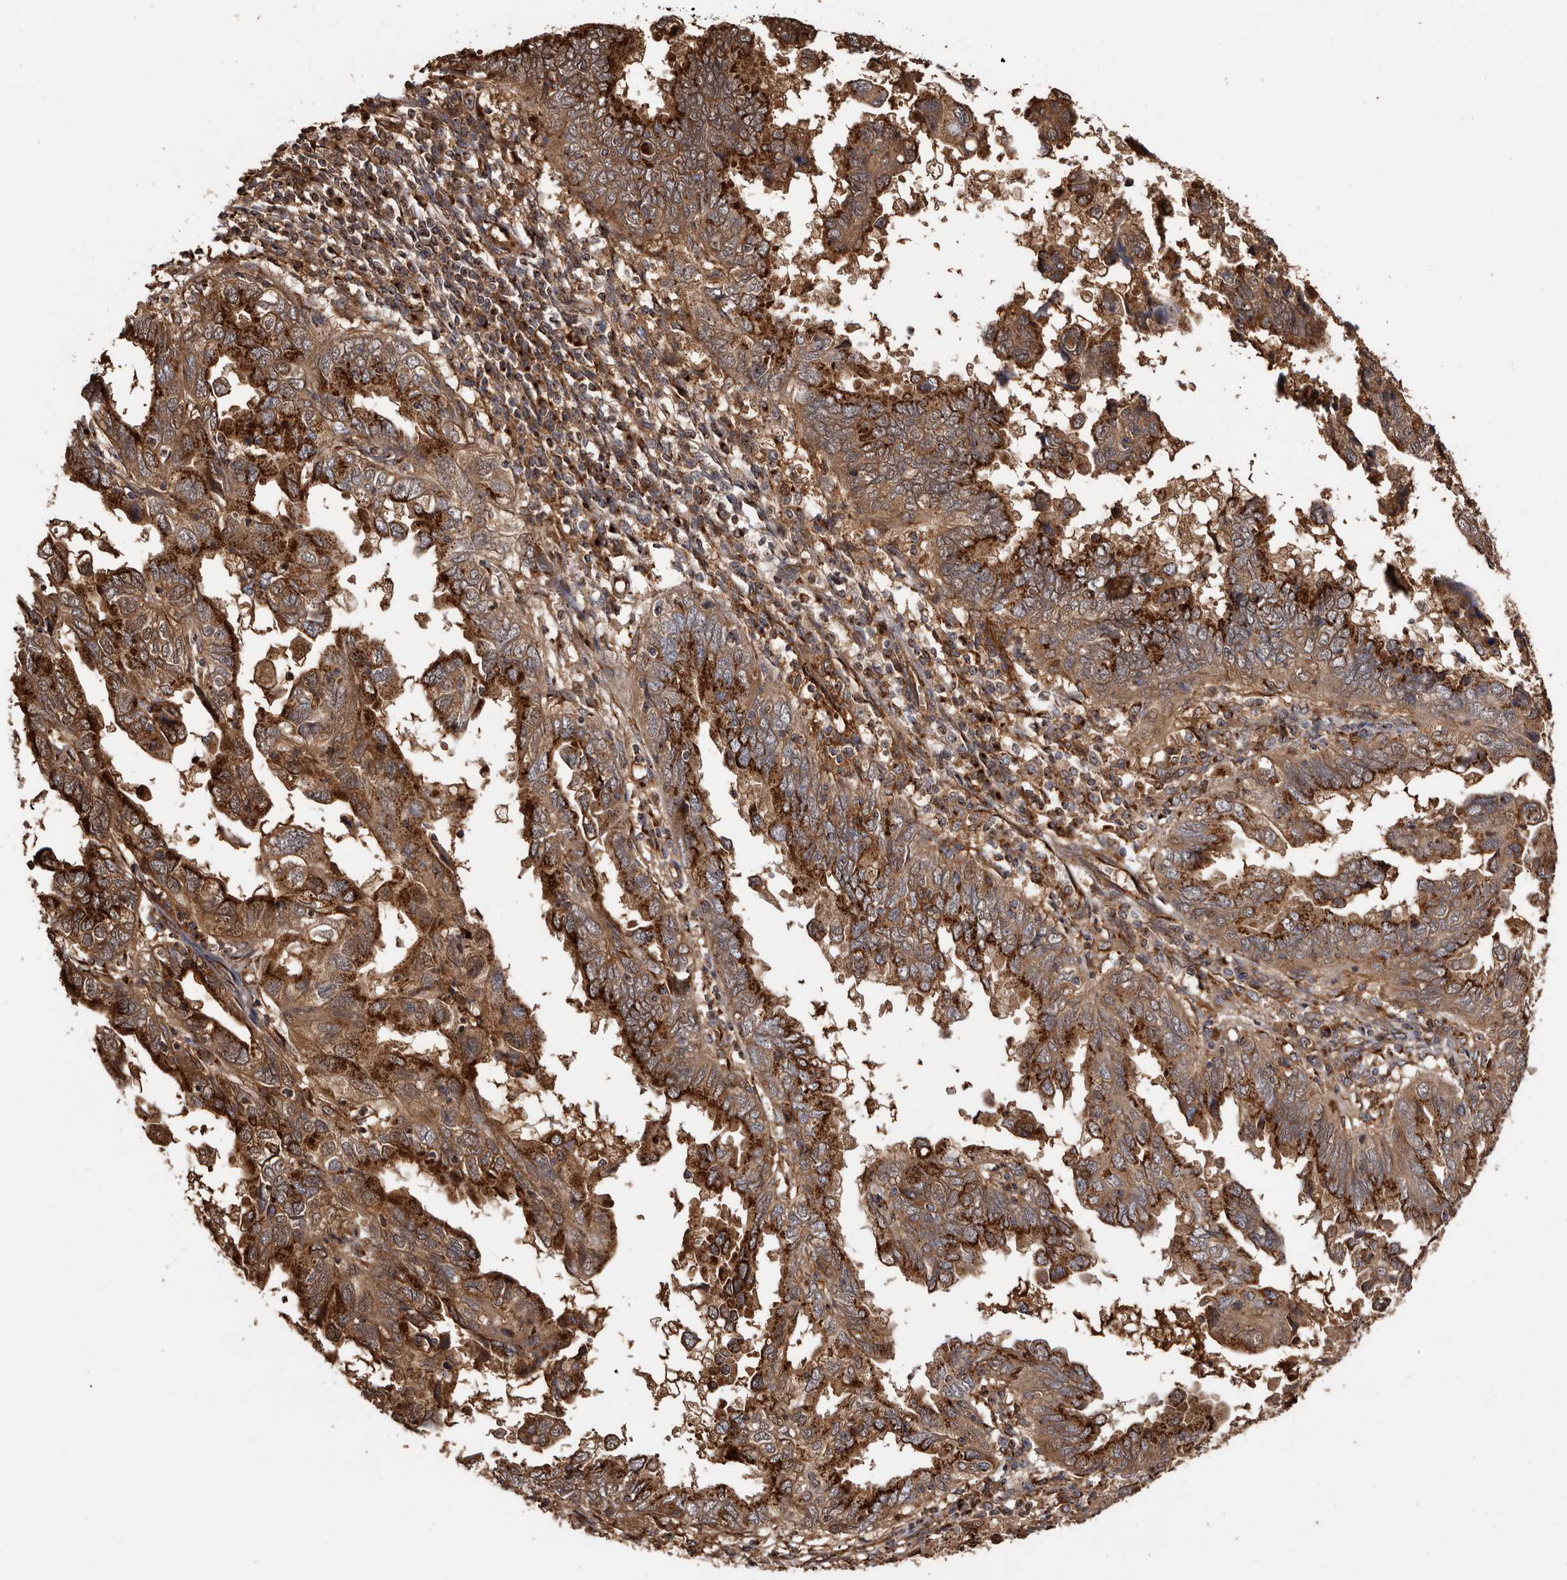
{"staining": {"intensity": "strong", "quantity": ">75%", "location": "cytoplasmic/membranous"}, "tissue": "endometrial cancer", "cell_type": "Tumor cells", "image_type": "cancer", "snomed": [{"axis": "morphology", "description": "Adenocarcinoma, NOS"}, {"axis": "topography", "description": "Uterus"}], "caption": "Protein expression analysis of human endometrial cancer (adenocarcinoma) reveals strong cytoplasmic/membranous positivity in about >75% of tumor cells.", "gene": "GPR27", "patient": {"sex": "female", "age": 77}}